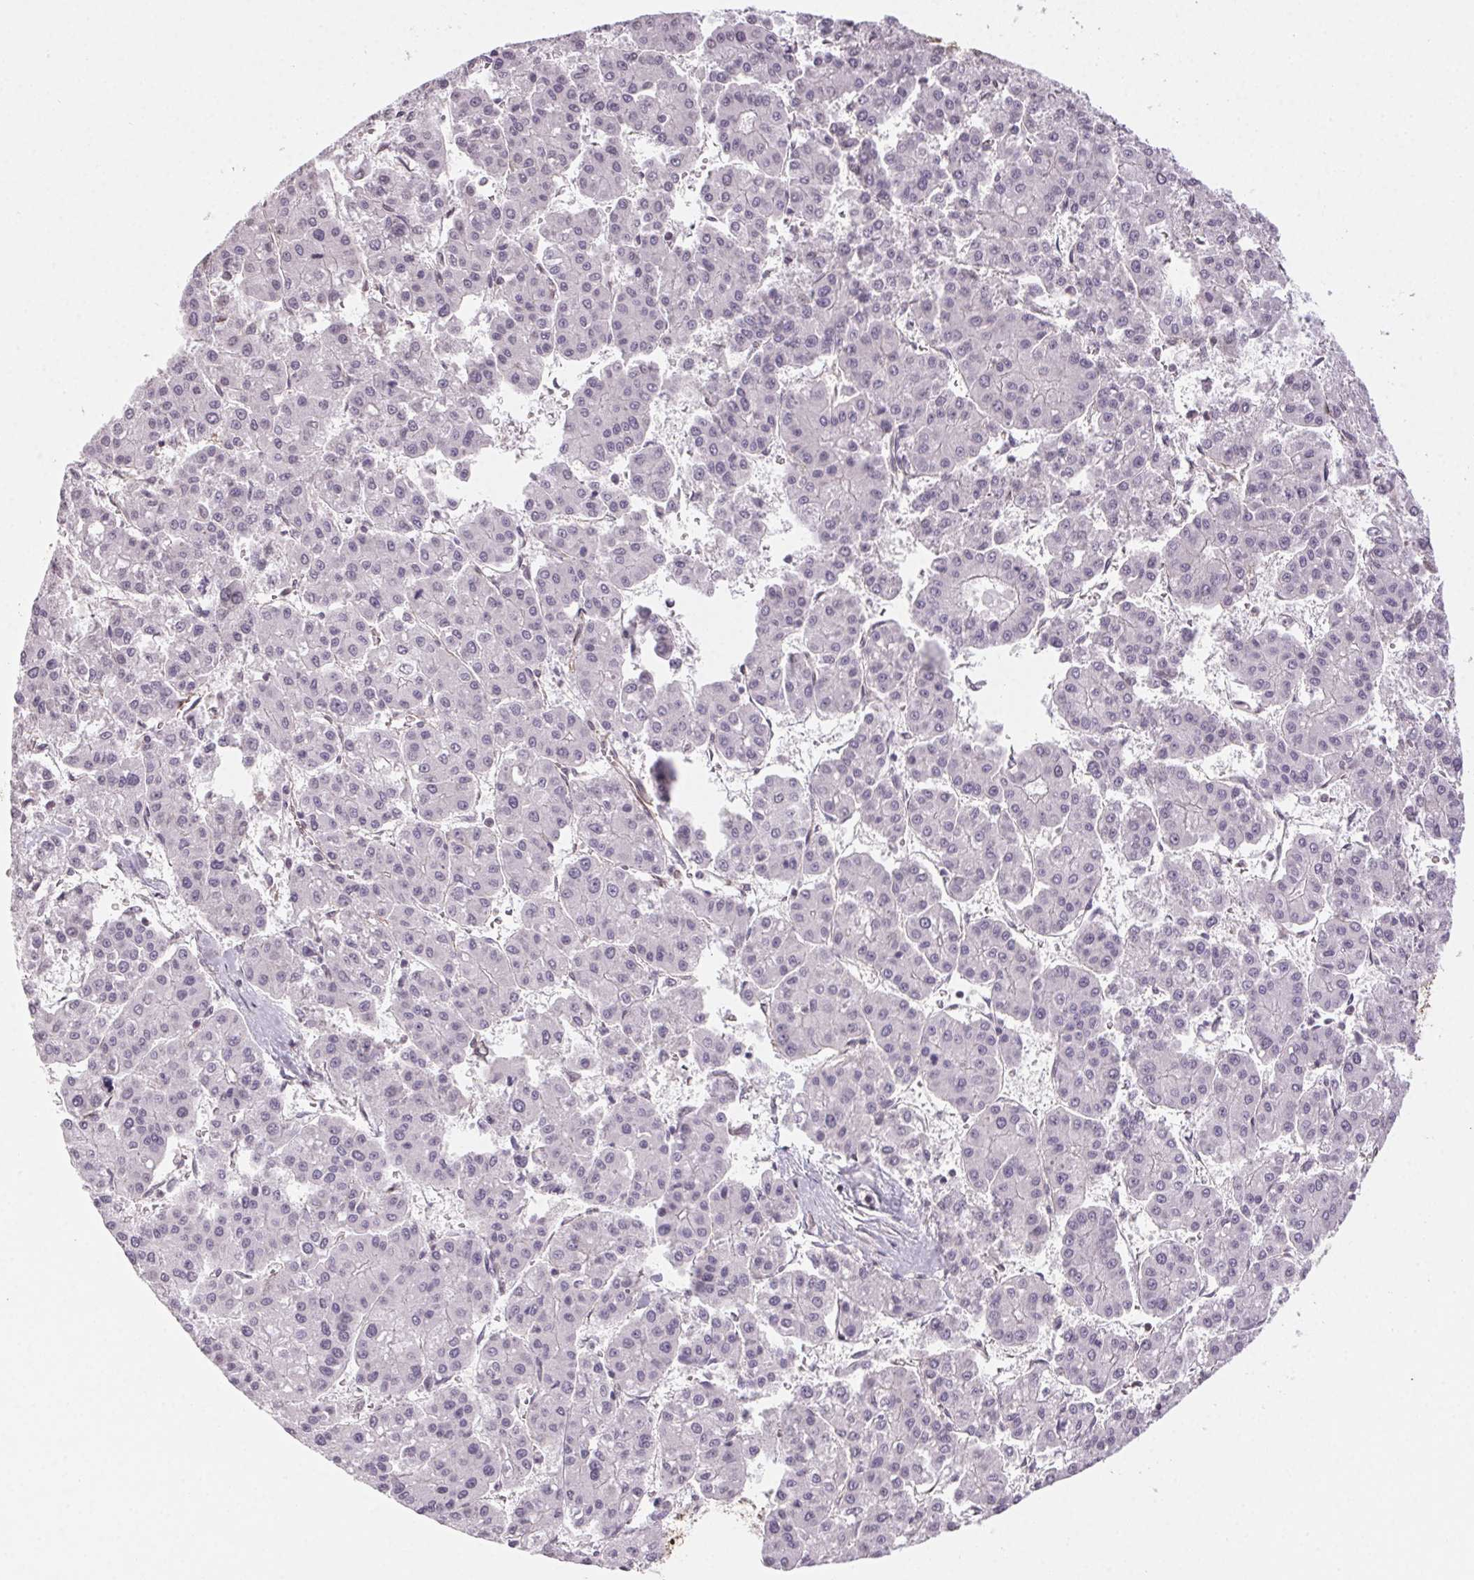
{"staining": {"intensity": "negative", "quantity": "none", "location": "none"}, "tissue": "liver cancer", "cell_type": "Tumor cells", "image_type": "cancer", "snomed": [{"axis": "morphology", "description": "Carcinoma, Hepatocellular, NOS"}, {"axis": "topography", "description": "Liver"}], "caption": "Liver cancer was stained to show a protein in brown. There is no significant staining in tumor cells. (DAB IHC visualized using brightfield microscopy, high magnification).", "gene": "PLA2G4F", "patient": {"sex": "male", "age": 73}}